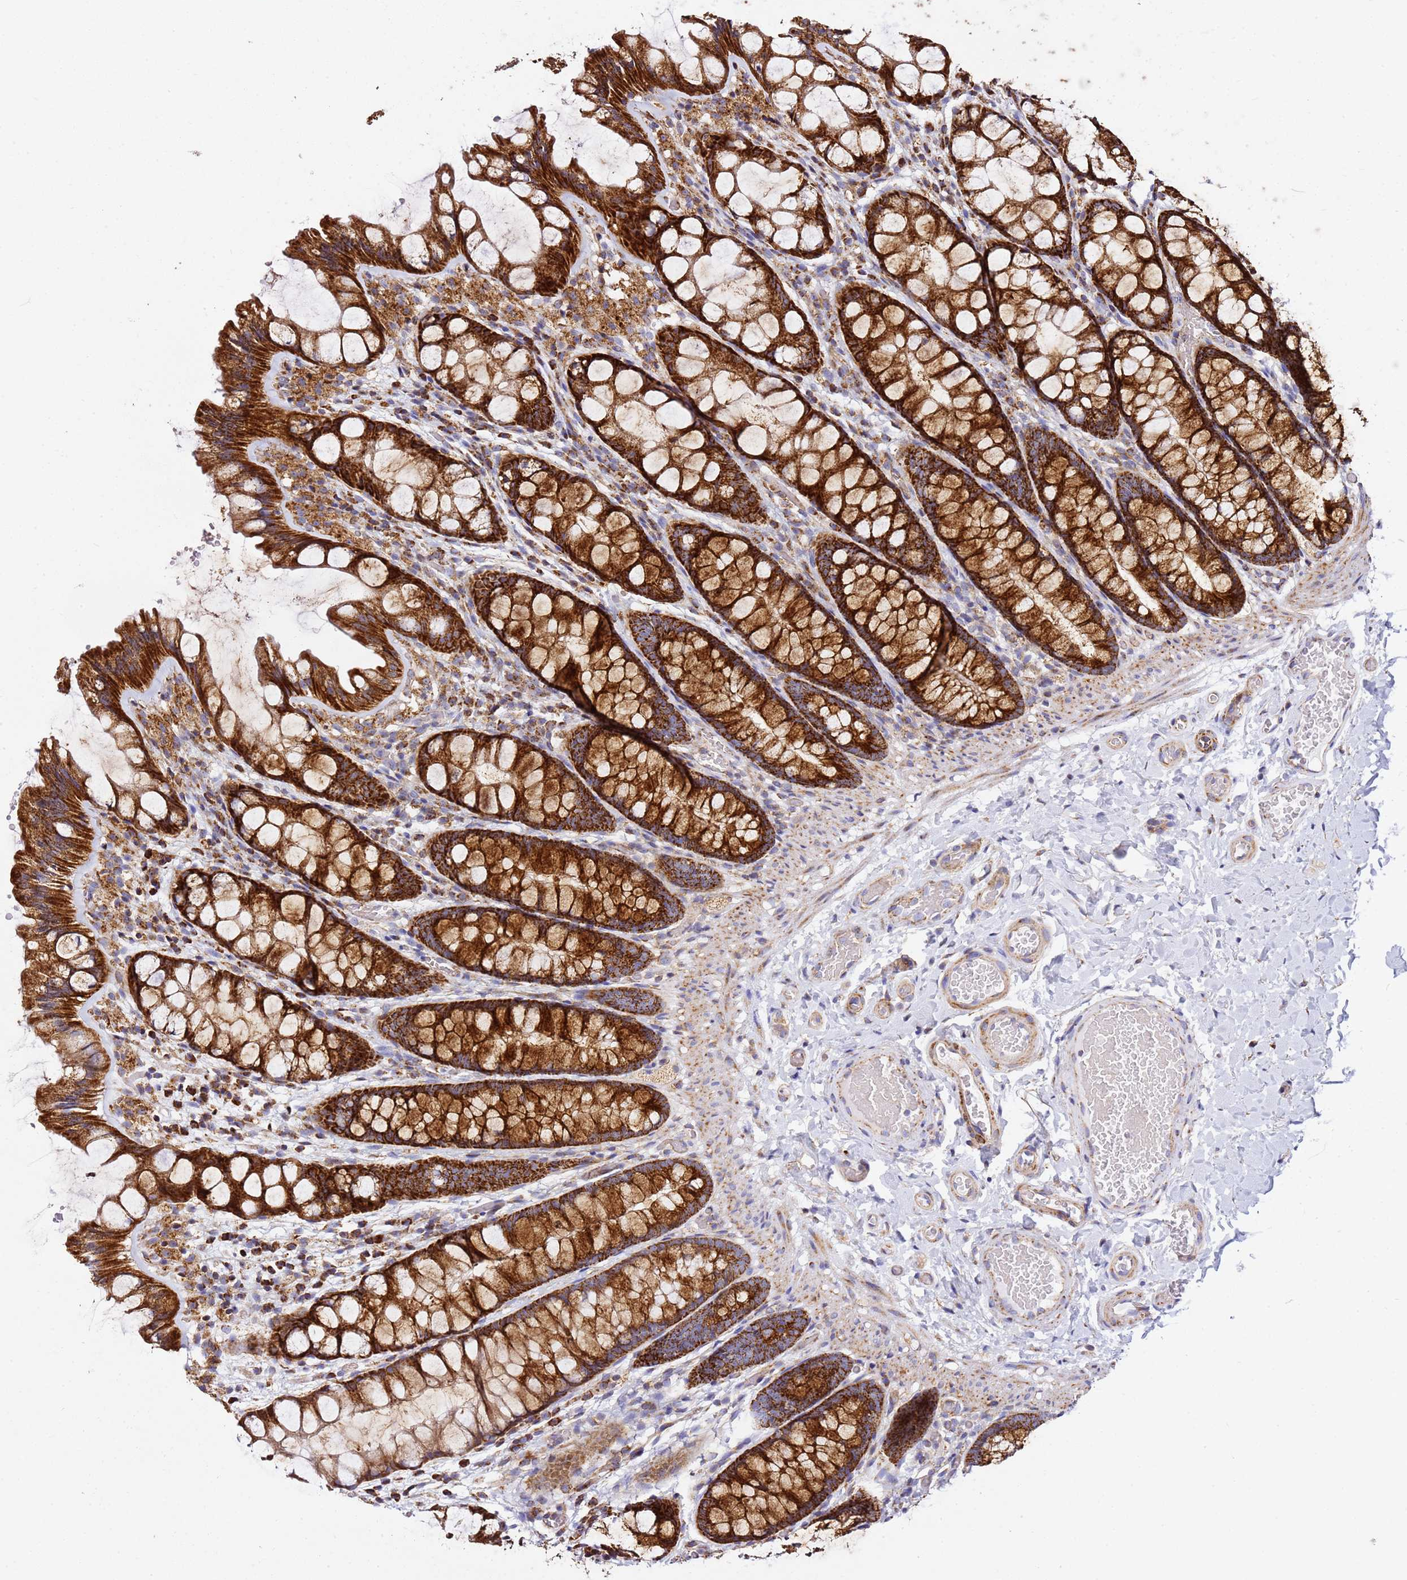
{"staining": {"intensity": "weak", "quantity": ">75%", "location": "cytoplasmic/membranous"}, "tissue": "colon", "cell_type": "Endothelial cells", "image_type": "normal", "snomed": [{"axis": "morphology", "description": "Normal tissue, NOS"}, {"axis": "topography", "description": "Colon"}], "caption": "This histopathology image exhibits unremarkable colon stained with immunohistochemistry to label a protein in brown. The cytoplasmic/membranous of endothelial cells show weak positivity for the protein. Nuclei are counter-stained blue.", "gene": "NDUFA3", "patient": {"sex": "male", "age": 47}}